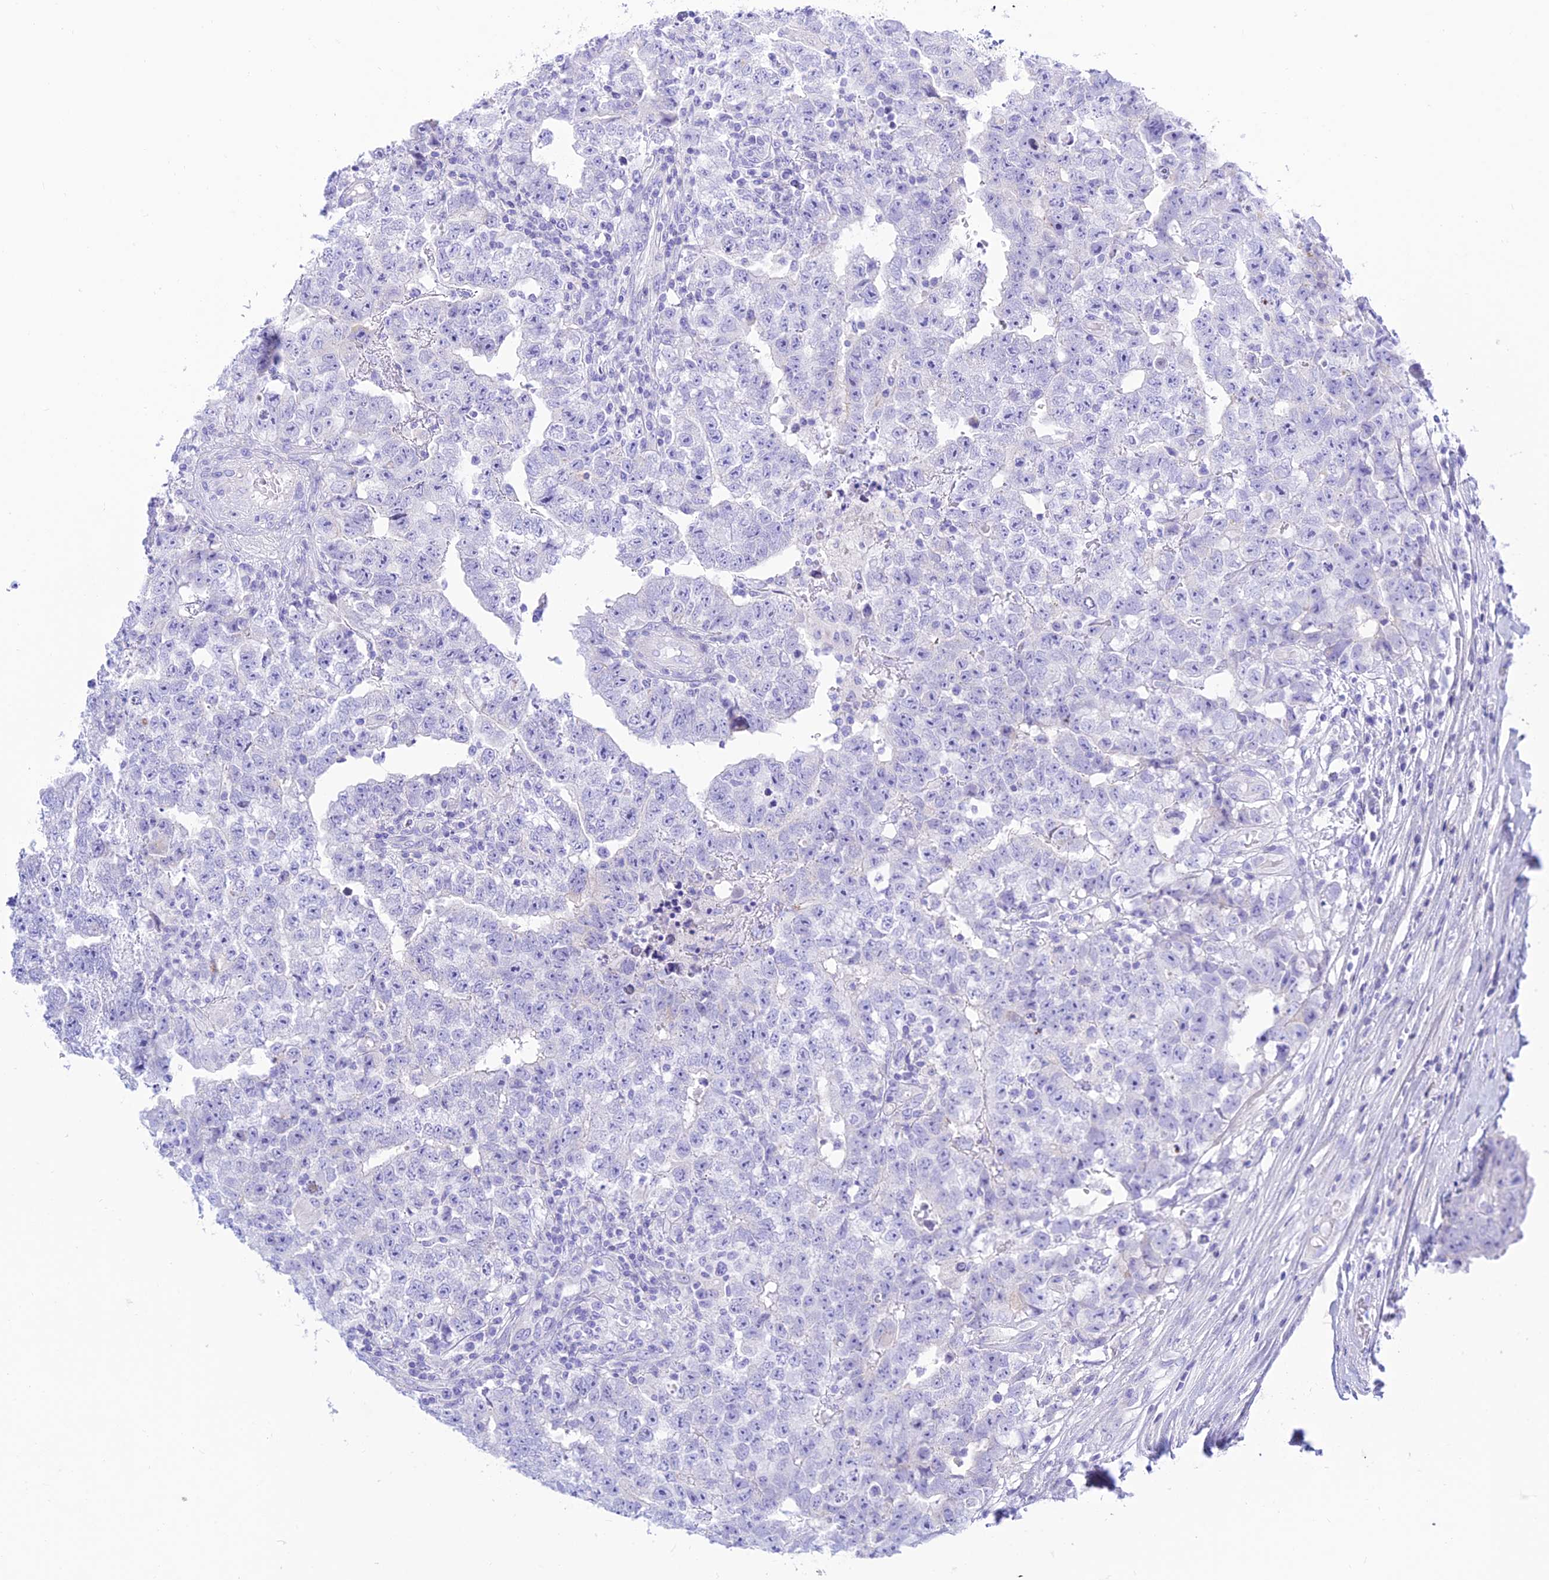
{"staining": {"intensity": "negative", "quantity": "none", "location": "none"}, "tissue": "testis cancer", "cell_type": "Tumor cells", "image_type": "cancer", "snomed": [{"axis": "morphology", "description": "Carcinoma, Embryonal, NOS"}, {"axis": "topography", "description": "Testis"}], "caption": "This is an immunohistochemistry histopathology image of human testis cancer (embryonal carcinoma). There is no positivity in tumor cells.", "gene": "PRNP", "patient": {"sex": "male", "age": 25}}